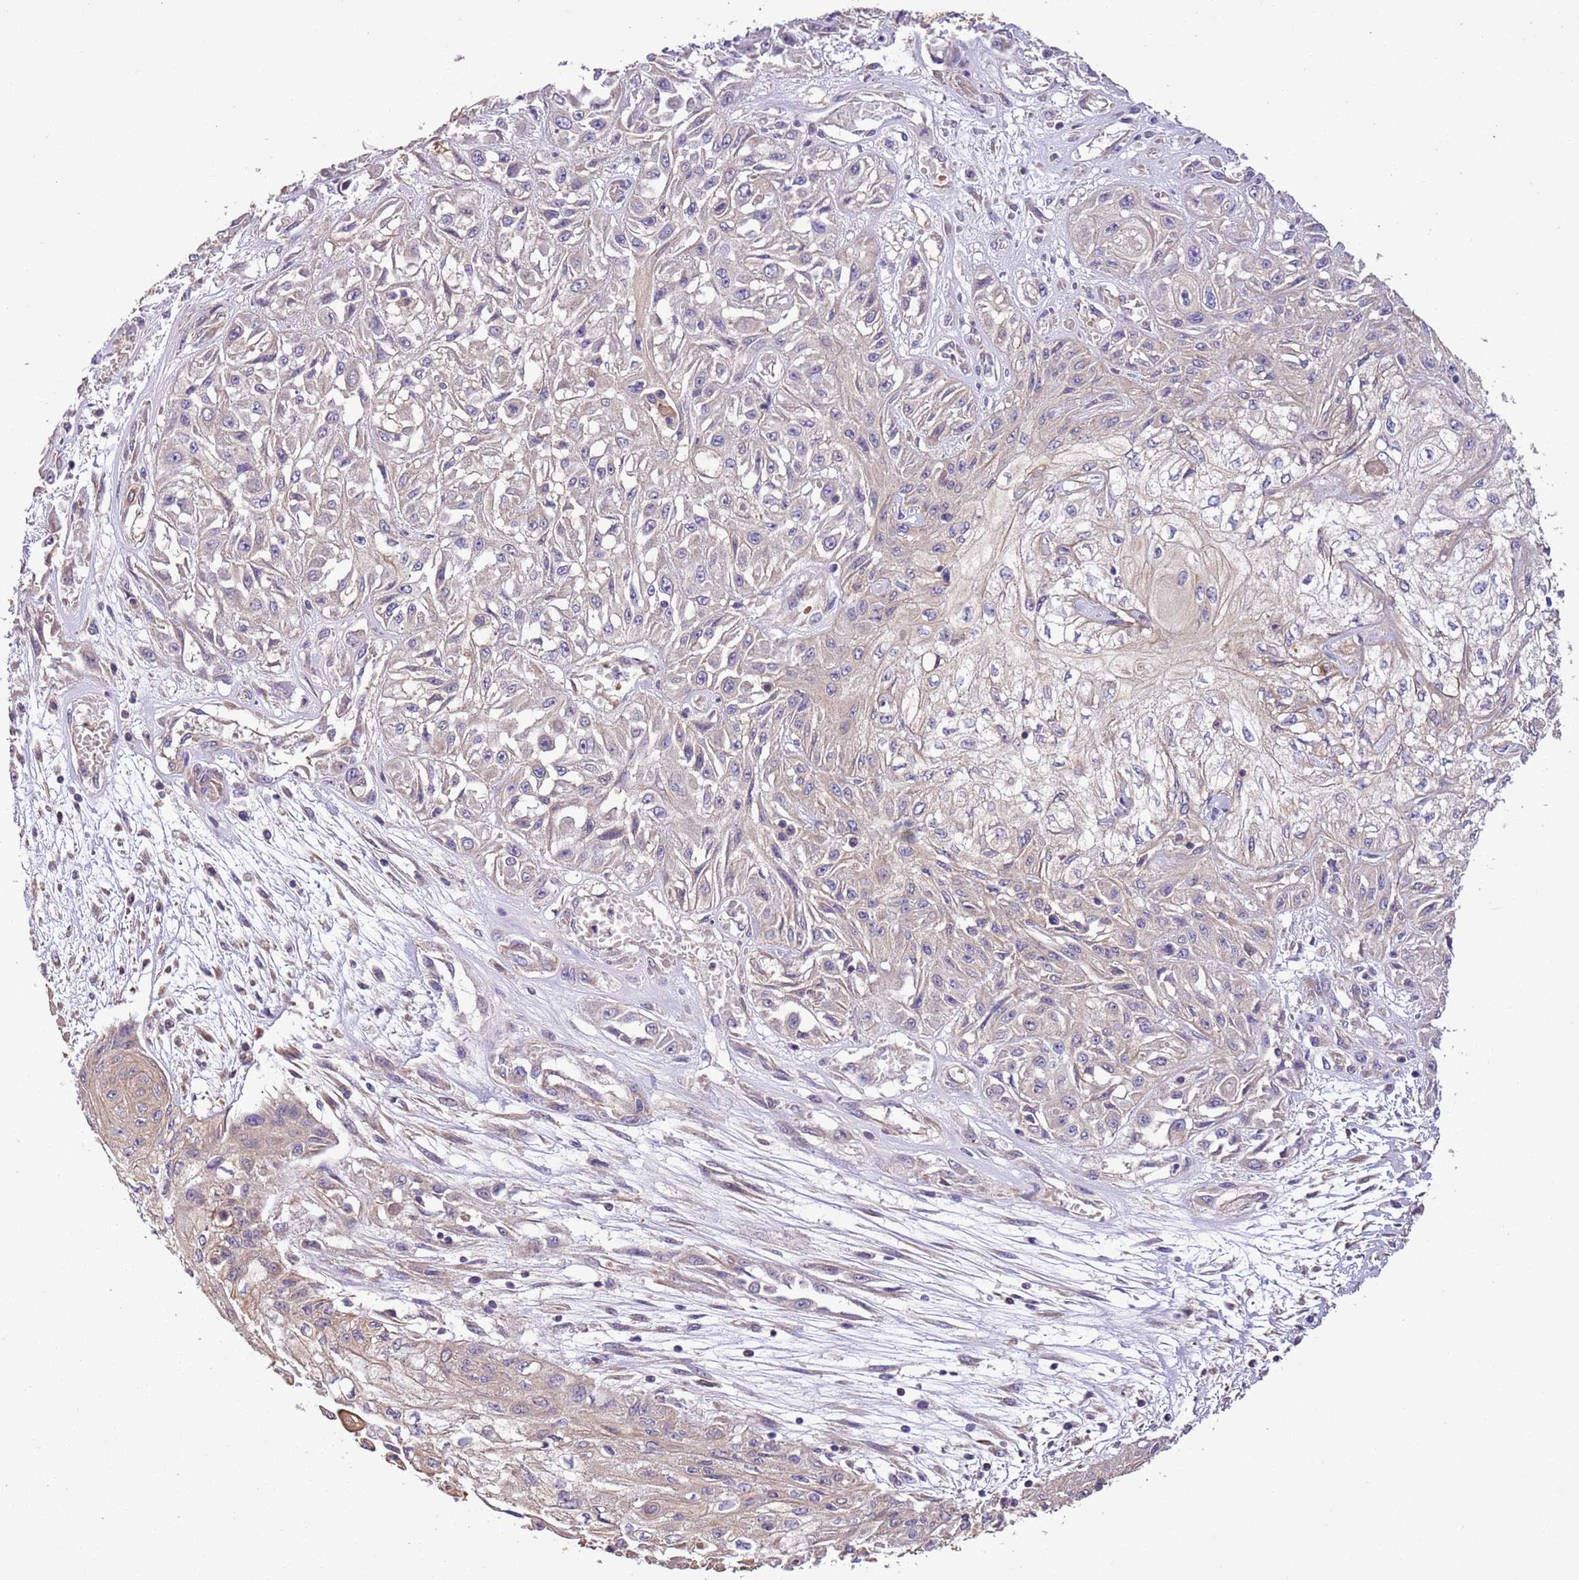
{"staining": {"intensity": "negative", "quantity": "none", "location": "none"}, "tissue": "skin cancer", "cell_type": "Tumor cells", "image_type": "cancer", "snomed": [{"axis": "morphology", "description": "Squamous cell carcinoma, NOS"}, {"axis": "morphology", "description": "Squamous cell carcinoma, metastatic, NOS"}, {"axis": "topography", "description": "Skin"}, {"axis": "topography", "description": "Lymph node"}], "caption": "A high-resolution image shows IHC staining of skin cancer (squamous cell carcinoma), which demonstrates no significant positivity in tumor cells.", "gene": "FAM89B", "patient": {"sex": "male", "age": 75}}